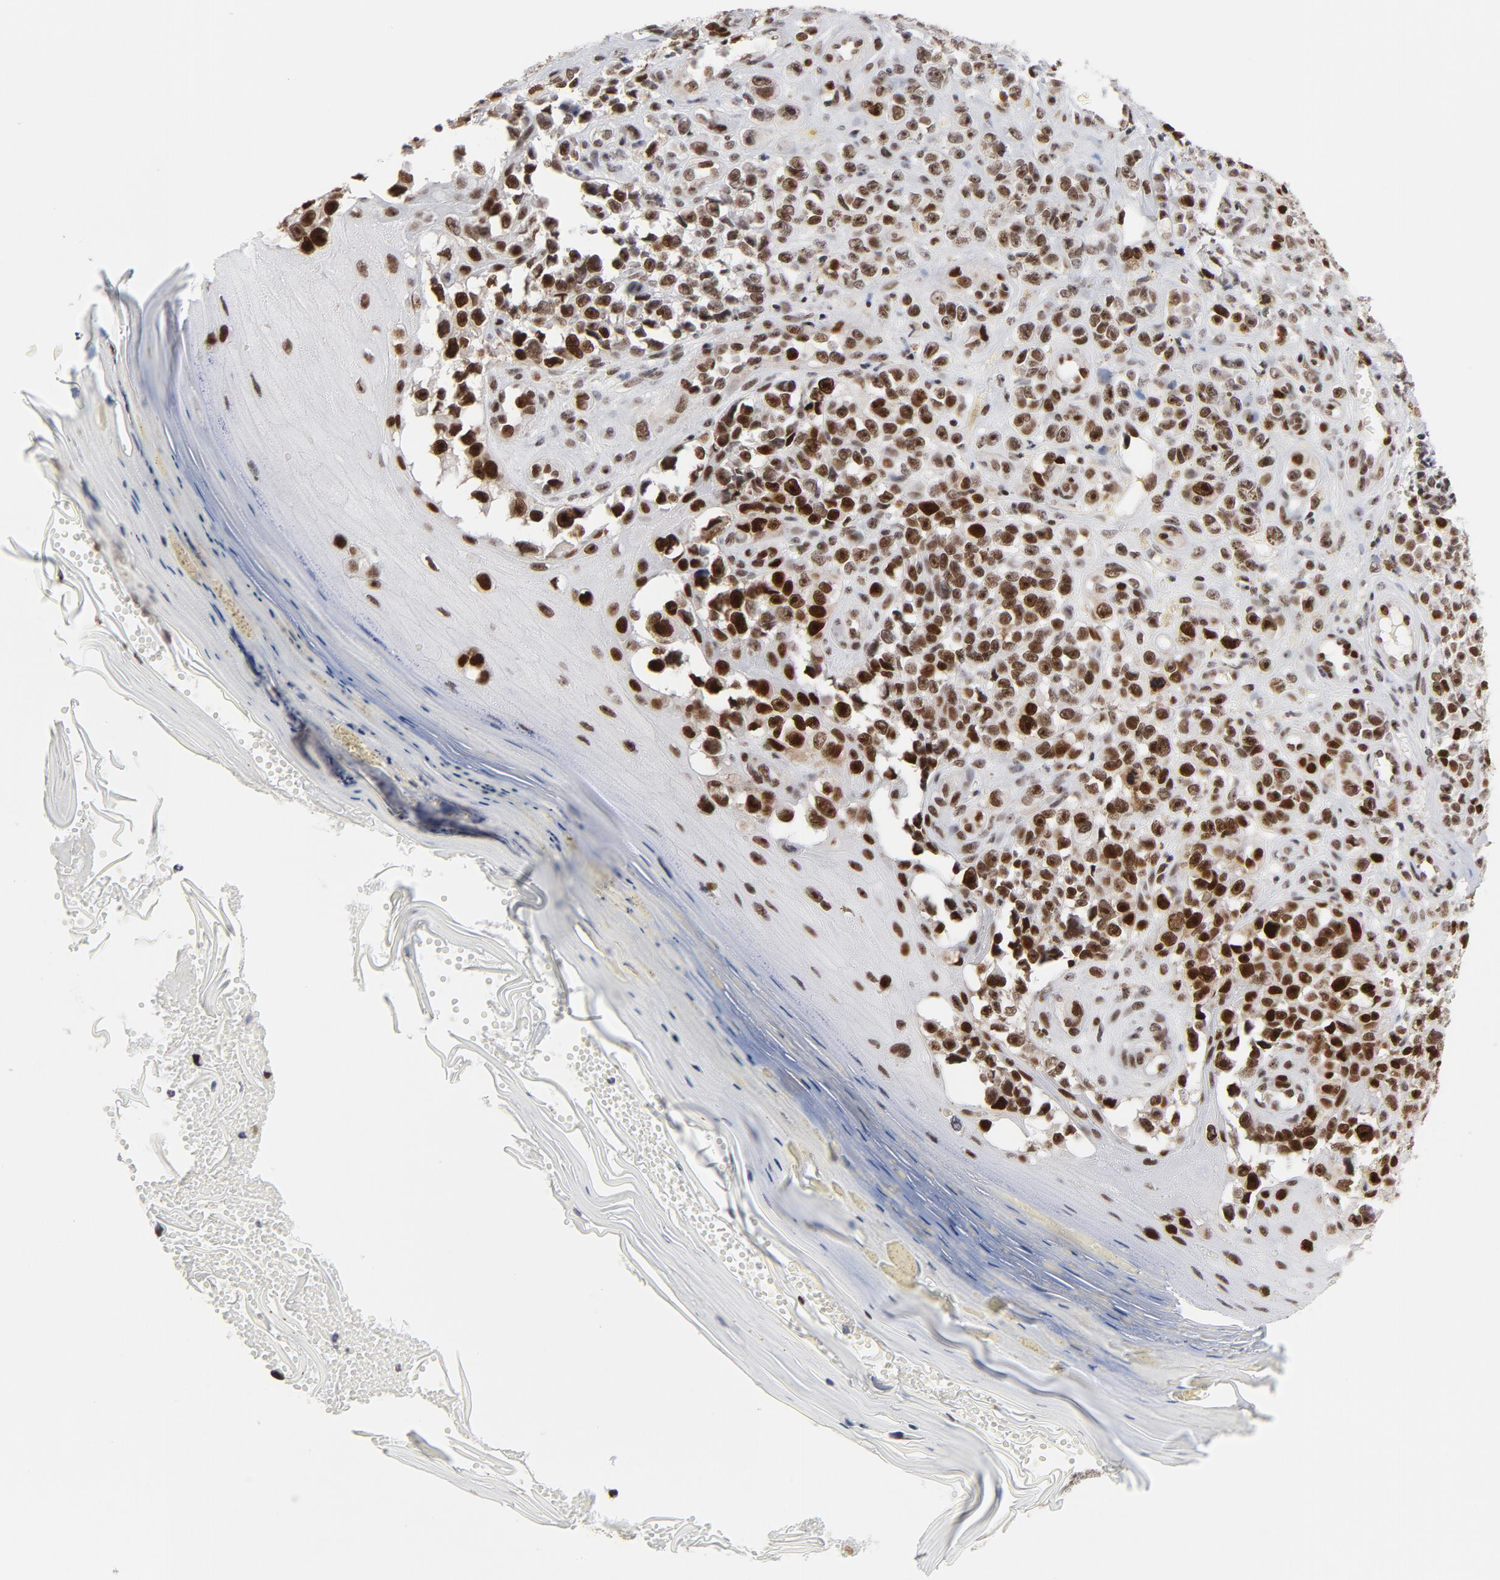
{"staining": {"intensity": "moderate", "quantity": "25%-75%", "location": "nuclear"}, "tissue": "melanoma", "cell_type": "Tumor cells", "image_type": "cancer", "snomed": [{"axis": "morphology", "description": "Malignant melanoma, NOS"}, {"axis": "topography", "description": "Skin"}], "caption": "Approximately 25%-75% of tumor cells in human melanoma demonstrate moderate nuclear protein positivity as visualized by brown immunohistochemical staining.", "gene": "RFC4", "patient": {"sex": "female", "age": 82}}